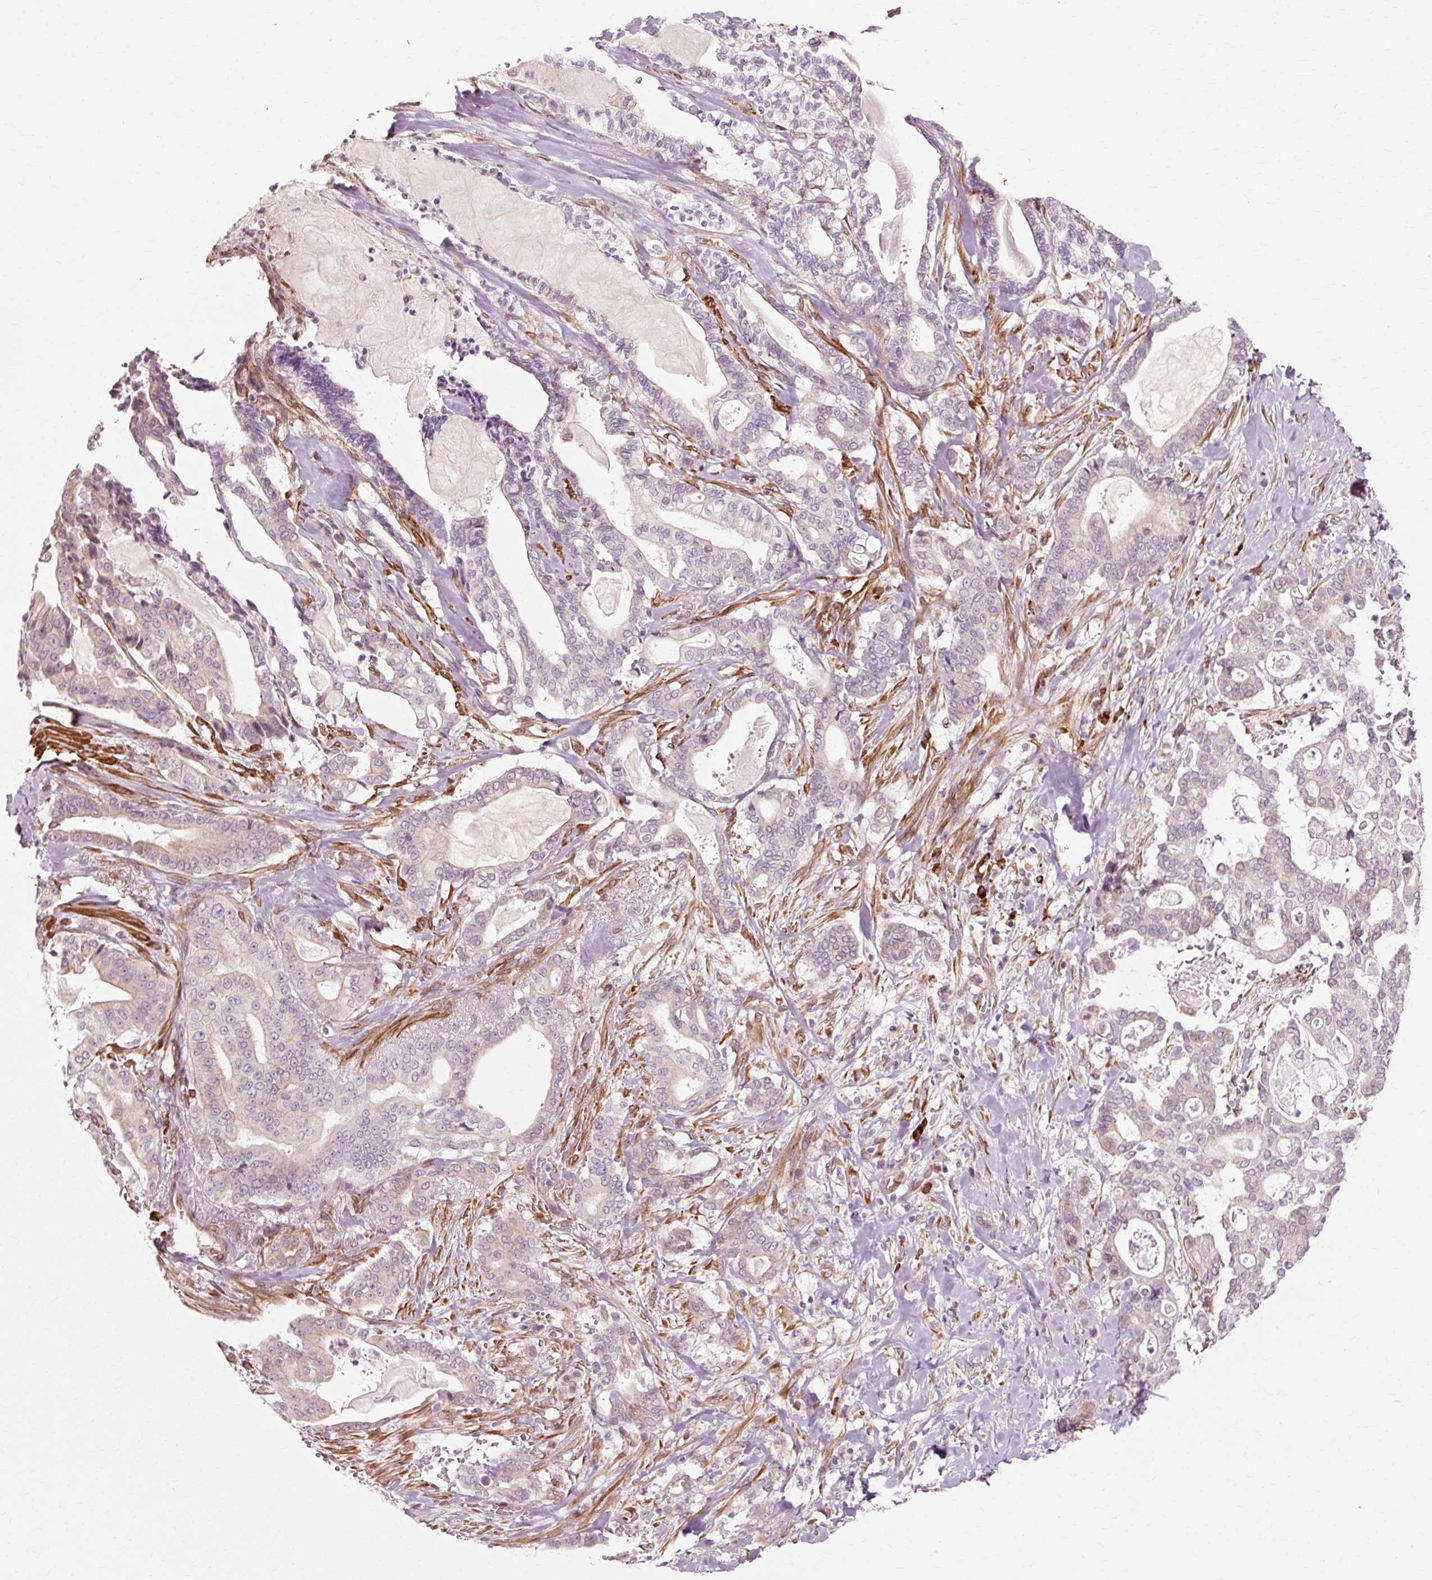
{"staining": {"intensity": "weak", "quantity": "<25%", "location": "cytoplasmic/membranous"}, "tissue": "pancreatic cancer", "cell_type": "Tumor cells", "image_type": "cancer", "snomed": [{"axis": "morphology", "description": "Adenocarcinoma, NOS"}, {"axis": "topography", "description": "Pancreas"}], "caption": "IHC histopathology image of human adenocarcinoma (pancreatic) stained for a protein (brown), which shows no positivity in tumor cells.", "gene": "RGPD5", "patient": {"sex": "male", "age": 63}}